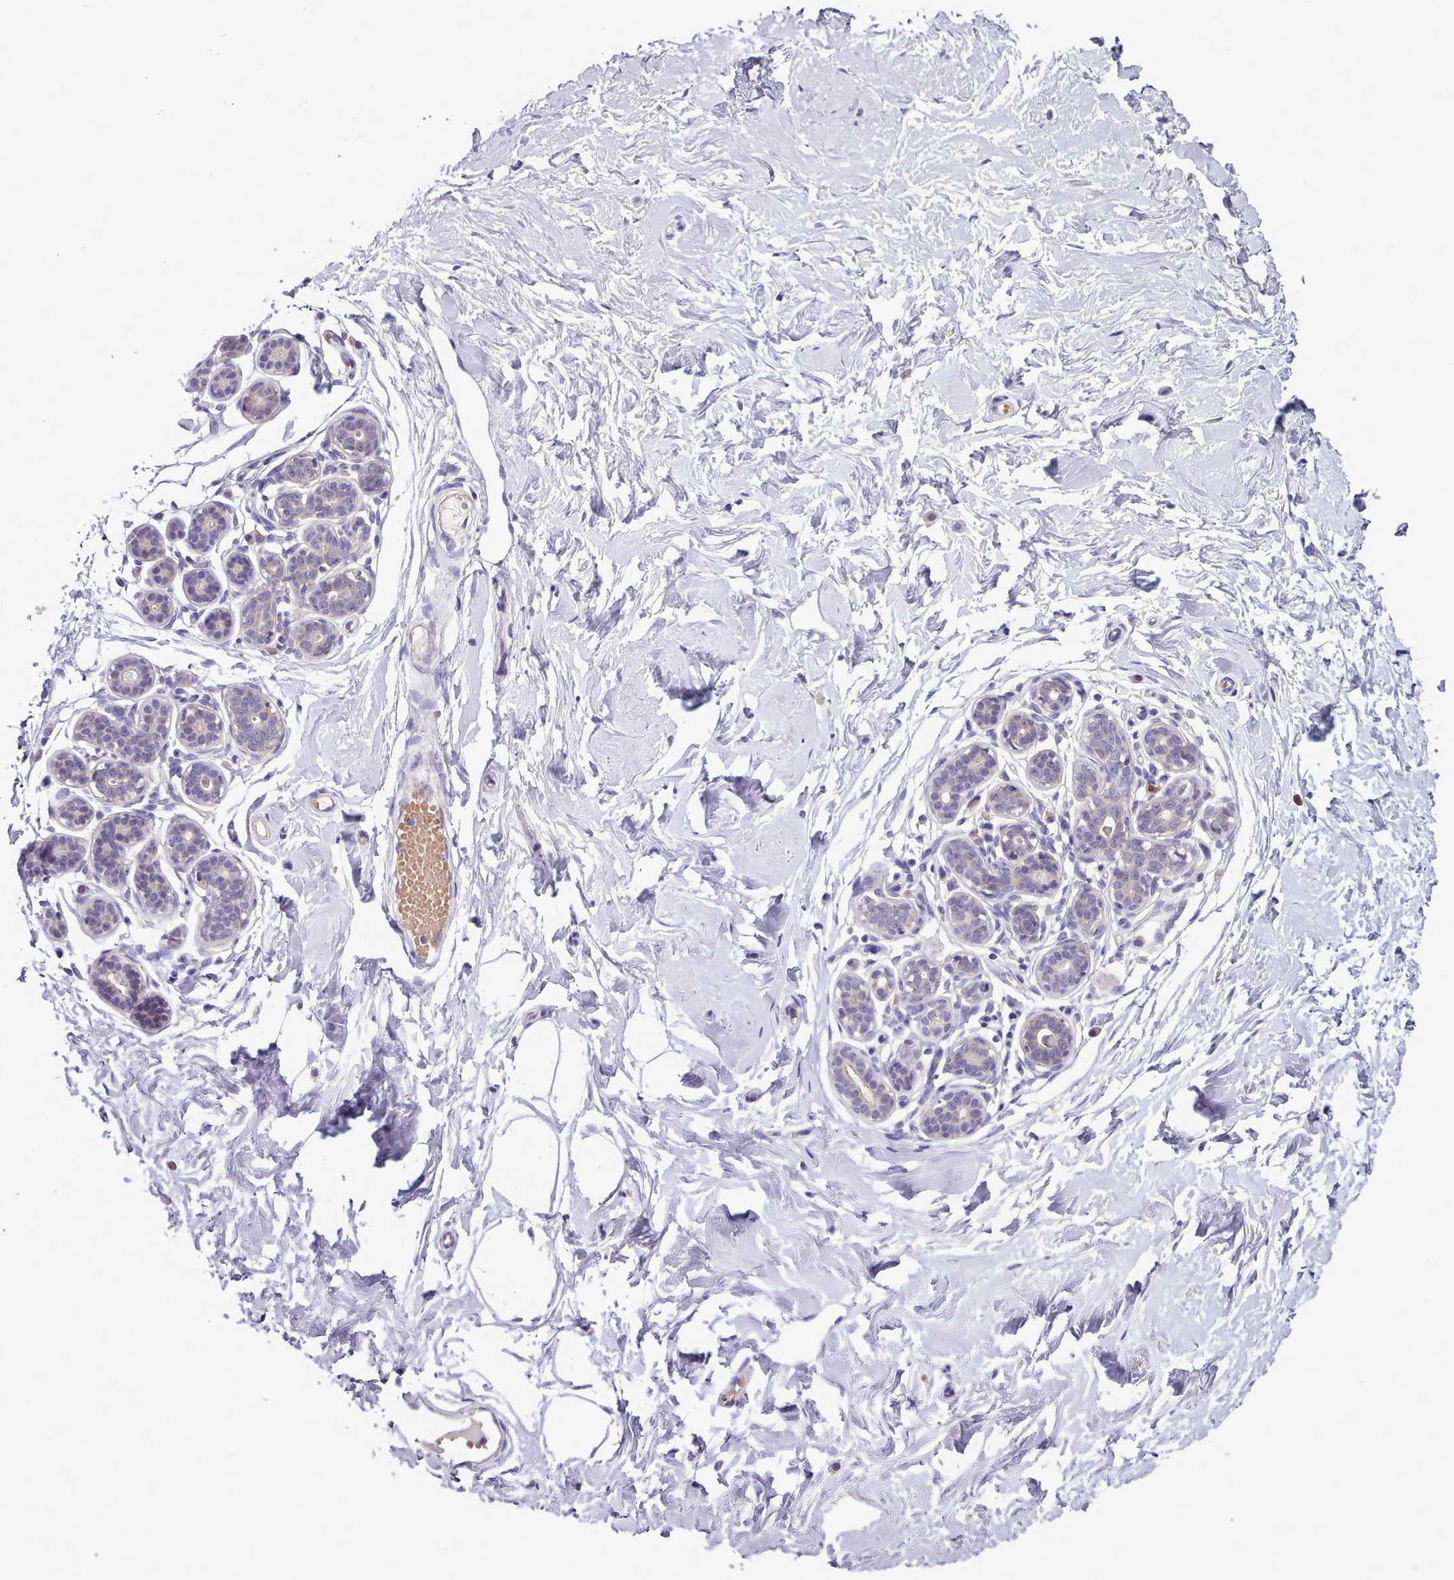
{"staining": {"intensity": "negative", "quantity": "none", "location": "none"}, "tissue": "breast", "cell_type": "Adipocytes", "image_type": "normal", "snomed": [{"axis": "morphology", "description": "Normal tissue, NOS"}, {"axis": "morphology", "description": "Adenoma, NOS"}, {"axis": "topography", "description": "Breast"}], "caption": "DAB immunohistochemical staining of unremarkable human breast reveals no significant staining in adipocytes.", "gene": "KCTD16", "patient": {"sex": "female", "age": 23}}